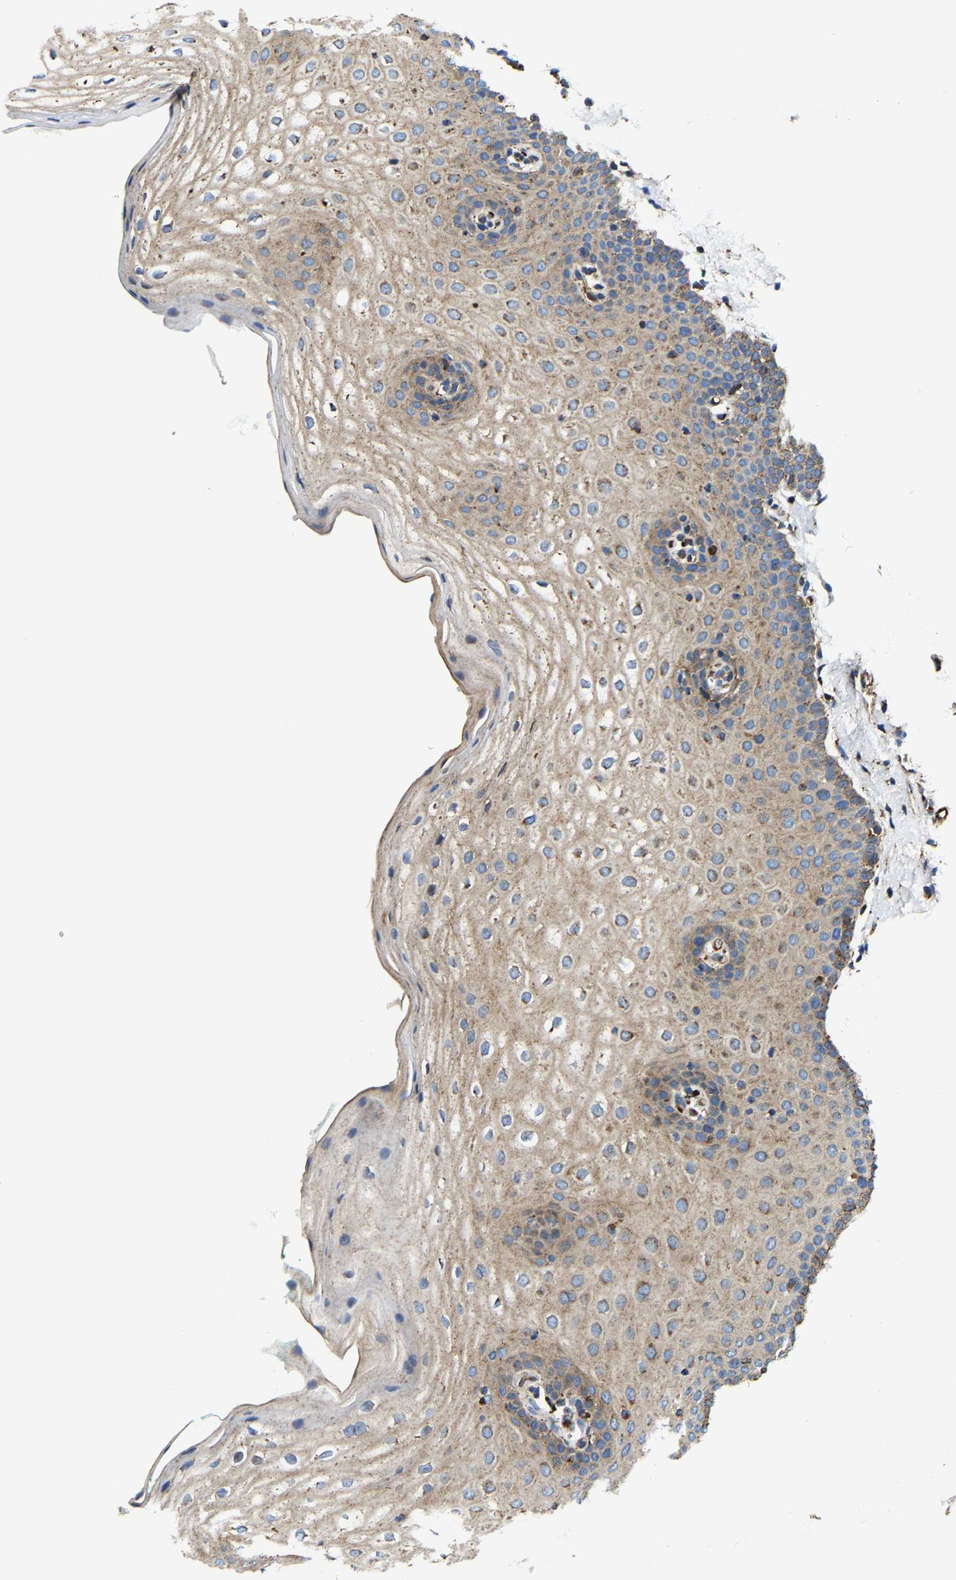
{"staining": {"intensity": "moderate", "quantity": "25%-75%", "location": "cytoplasmic/membranous"}, "tissue": "oral mucosa", "cell_type": "Squamous epithelial cells", "image_type": "normal", "snomed": [{"axis": "morphology", "description": "Normal tissue, NOS"}, {"axis": "topography", "description": "Skin"}, {"axis": "topography", "description": "Oral tissue"}], "caption": "An image of human oral mucosa stained for a protein displays moderate cytoplasmic/membranous brown staining in squamous epithelial cells.", "gene": "DPP7", "patient": {"sex": "male", "age": 84}}